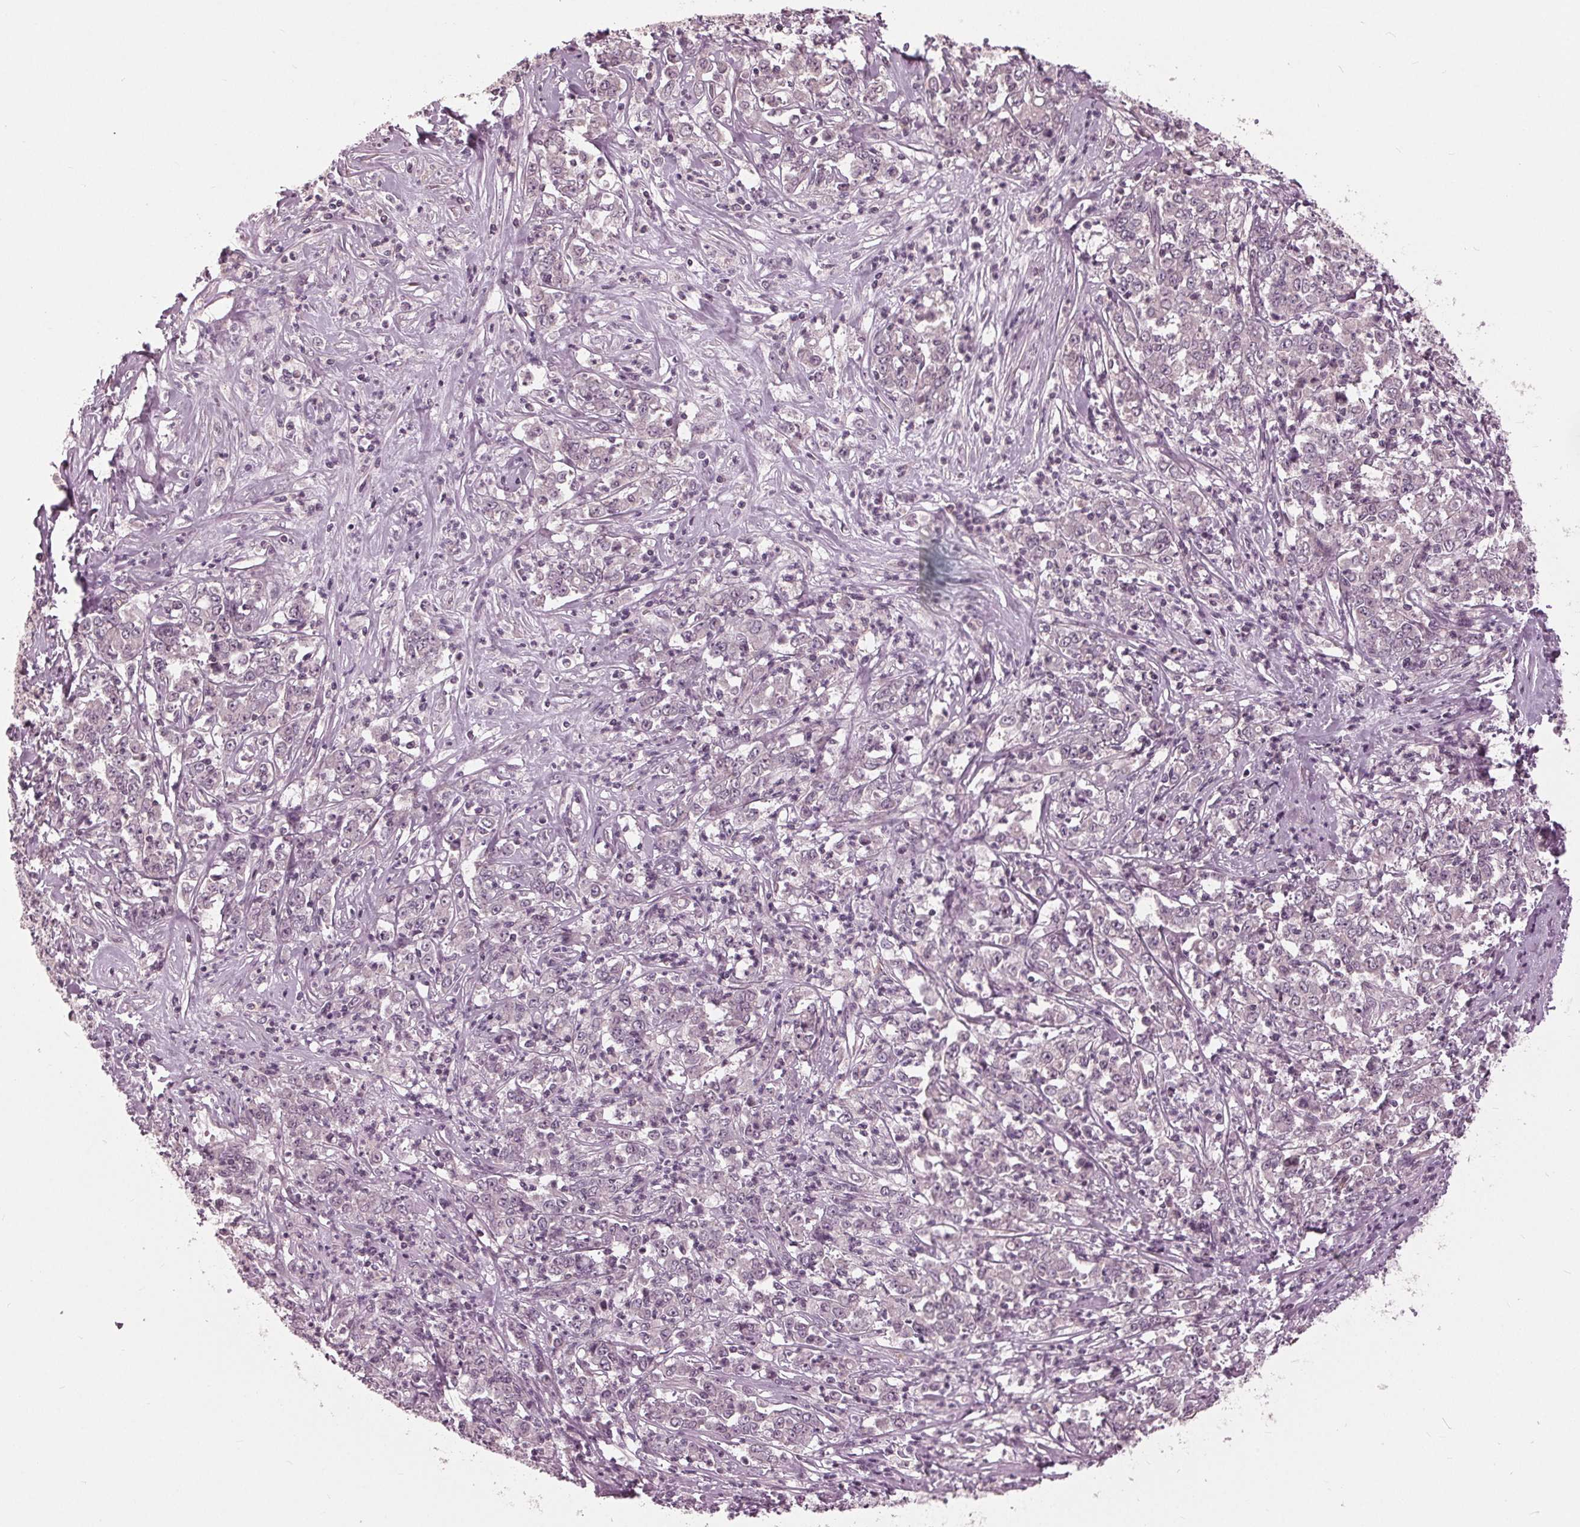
{"staining": {"intensity": "negative", "quantity": "none", "location": "none"}, "tissue": "stomach cancer", "cell_type": "Tumor cells", "image_type": "cancer", "snomed": [{"axis": "morphology", "description": "Adenocarcinoma, NOS"}, {"axis": "topography", "description": "Stomach, lower"}], "caption": "A micrograph of human stomach adenocarcinoma is negative for staining in tumor cells. The staining was performed using DAB (3,3'-diaminobenzidine) to visualize the protein expression in brown, while the nuclei were stained in blue with hematoxylin (Magnification: 20x).", "gene": "SIGLEC6", "patient": {"sex": "female", "age": 71}}